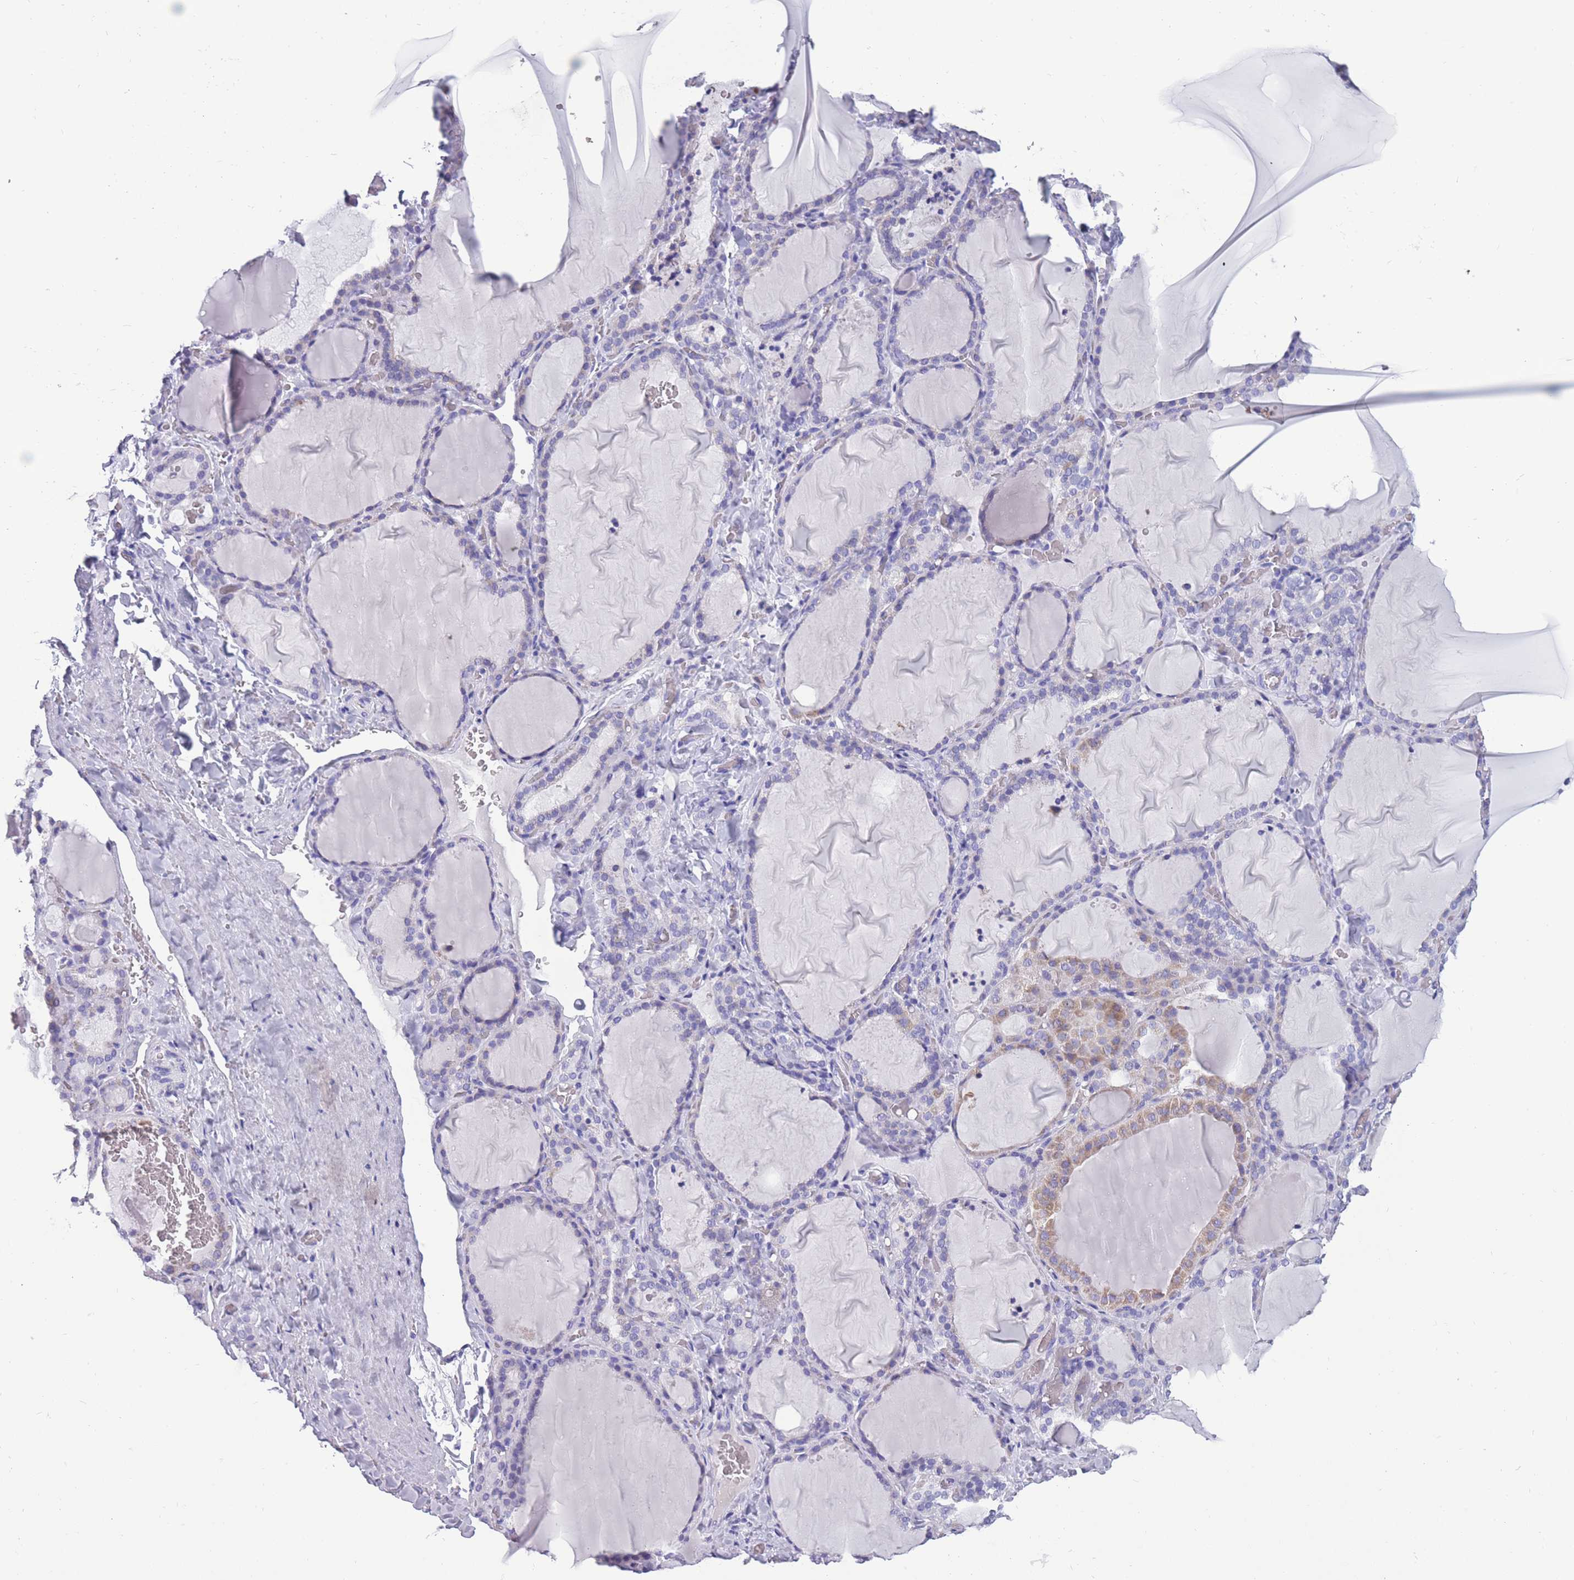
{"staining": {"intensity": "moderate", "quantity": "<25%", "location": "cytoplasmic/membranous"}, "tissue": "thyroid gland", "cell_type": "Glandular cells", "image_type": "normal", "snomed": [{"axis": "morphology", "description": "Normal tissue, NOS"}, {"axis": "topography", "description": "Thyroid gland"}], "caption": "Glandular cells reveal moderate cytoplasmic/membranous expression in about <25% of cells in benign thyroid gland.", "gene": "INTS2", "patient": {"sex": "female", "age": 22}}